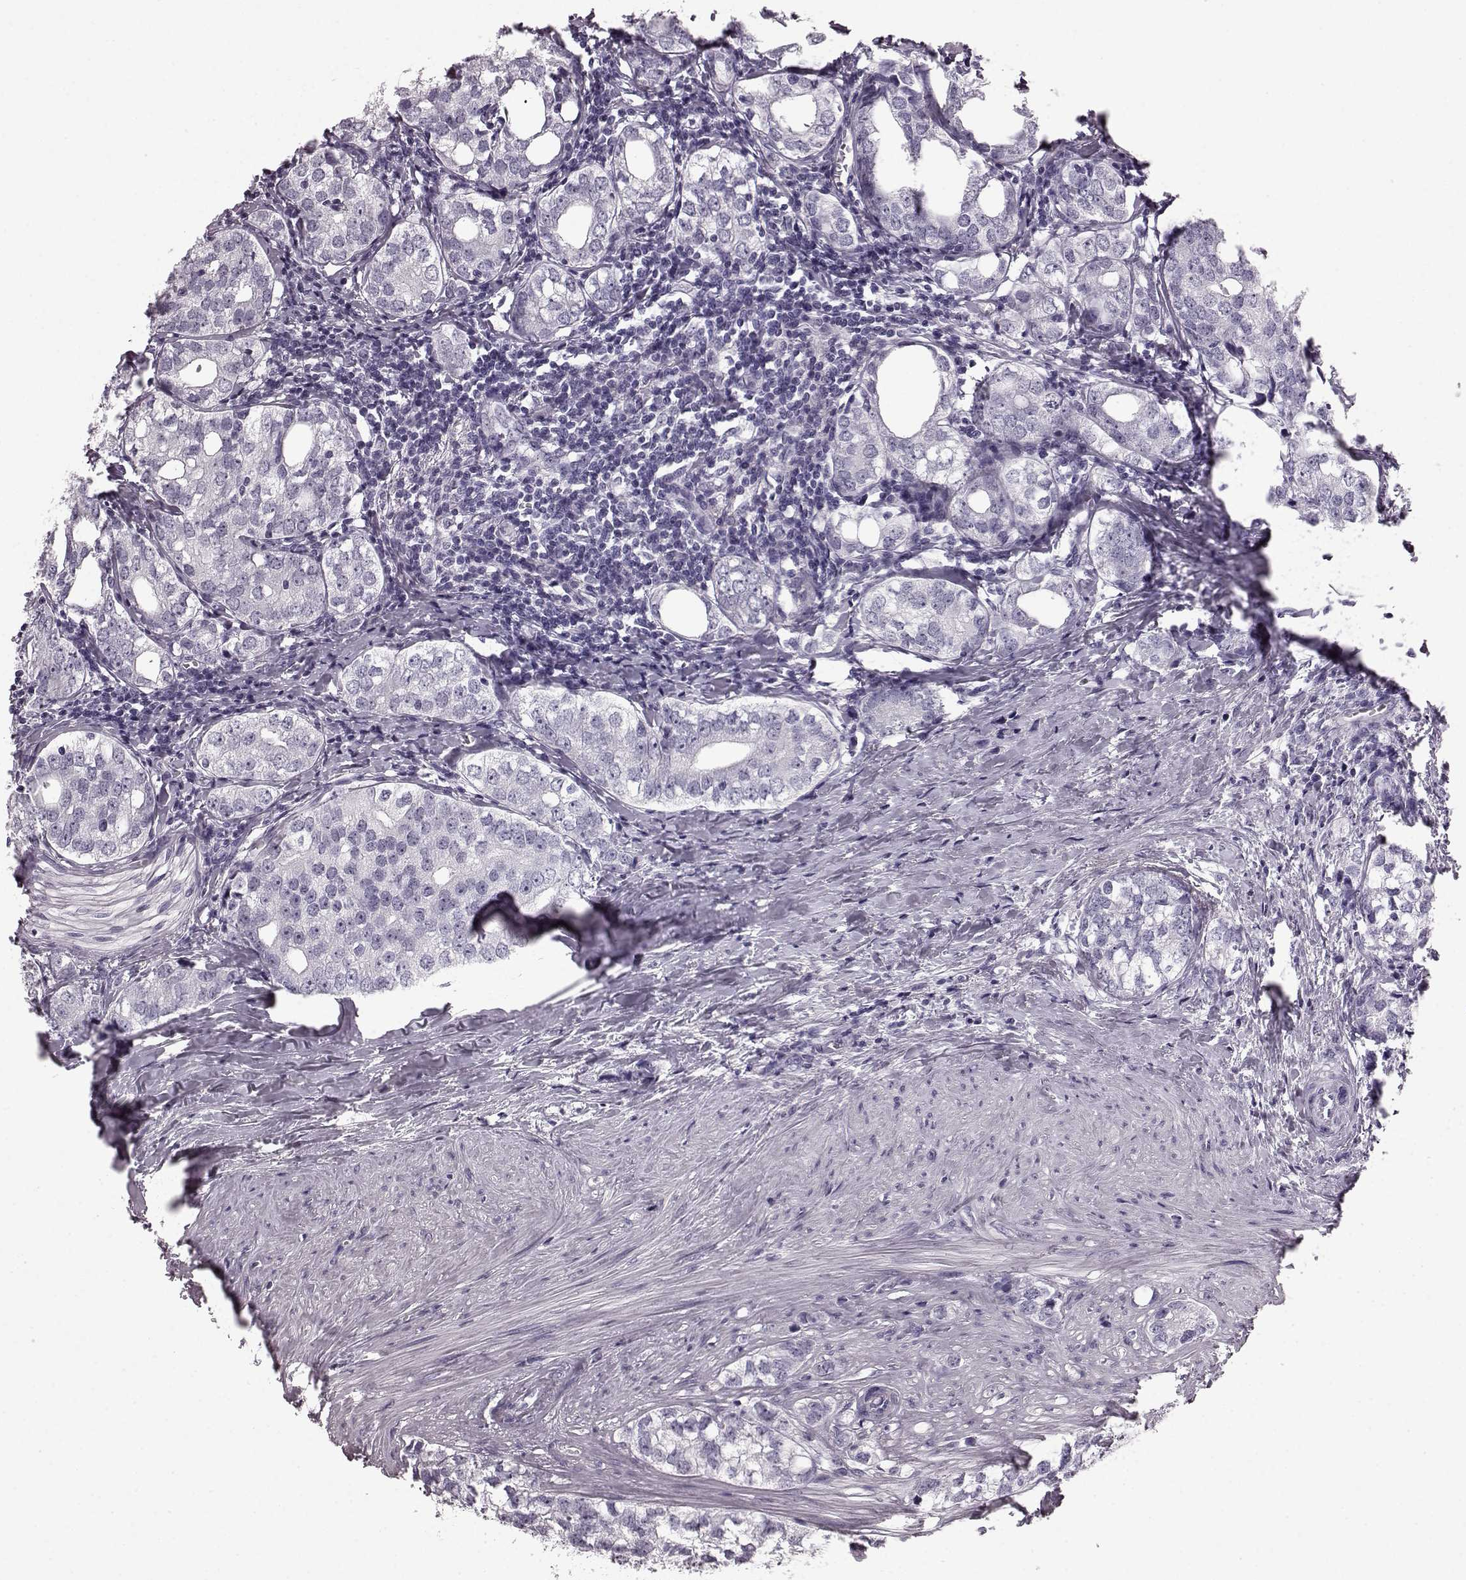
{"staining": {"intensity": "negative", "quantity": "none", "location": "none"}, "tissue": "prostate cancer", "cell_type": "Tumor cells", "image_type": "cancer", "snomed": [{"axis": "morphology", "description": "Adenocarcinoma, NOS"}, {"axis": "topography", "description": "Prostate and seminal vesicle, NOS"}], "caption": "A high-resolution histopathology image shows immunohistochemistry staining of adenocarcinoma (prostate), which shows no significant expression in tumor cells.", "gene": "AIPL1", "patient": {"sex": "male", "age": 63}}